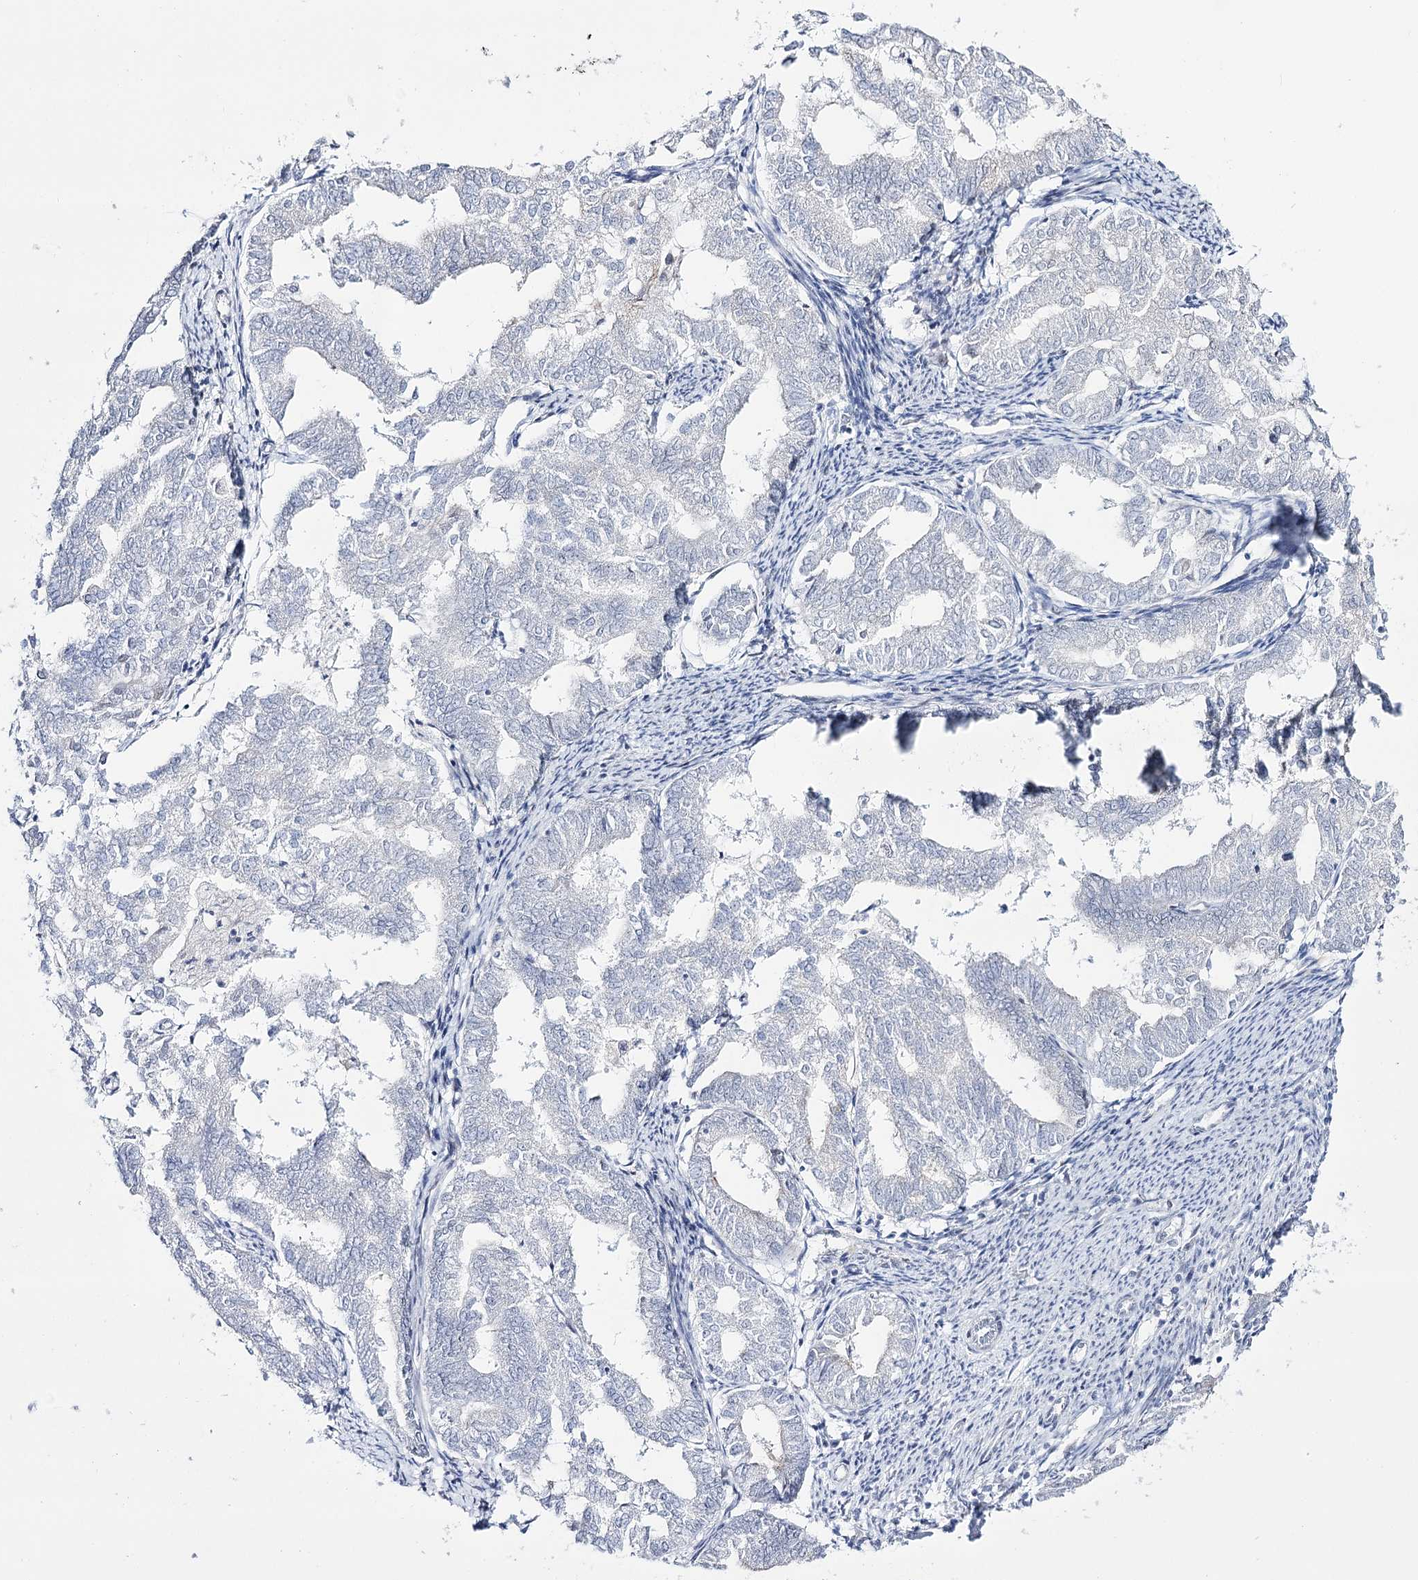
{"staining": {"intensity": "negative", "quantity": "none", "location": "none"}, "tissue": "endometrial cancer", "cell_type": "Tumor cells", "image_type": "cancer", "snomed": [{"axis": "morphology", "description": "Adenocarcinoma, NOS"}, {"axis": "topography", "description": "Endometrium"}], "caption": "Protein analysis of endometrial cancer displays no significant staining in tumor cells.", "gene": "RBM15B", "patient": {"sex": "female", "age": 79}}